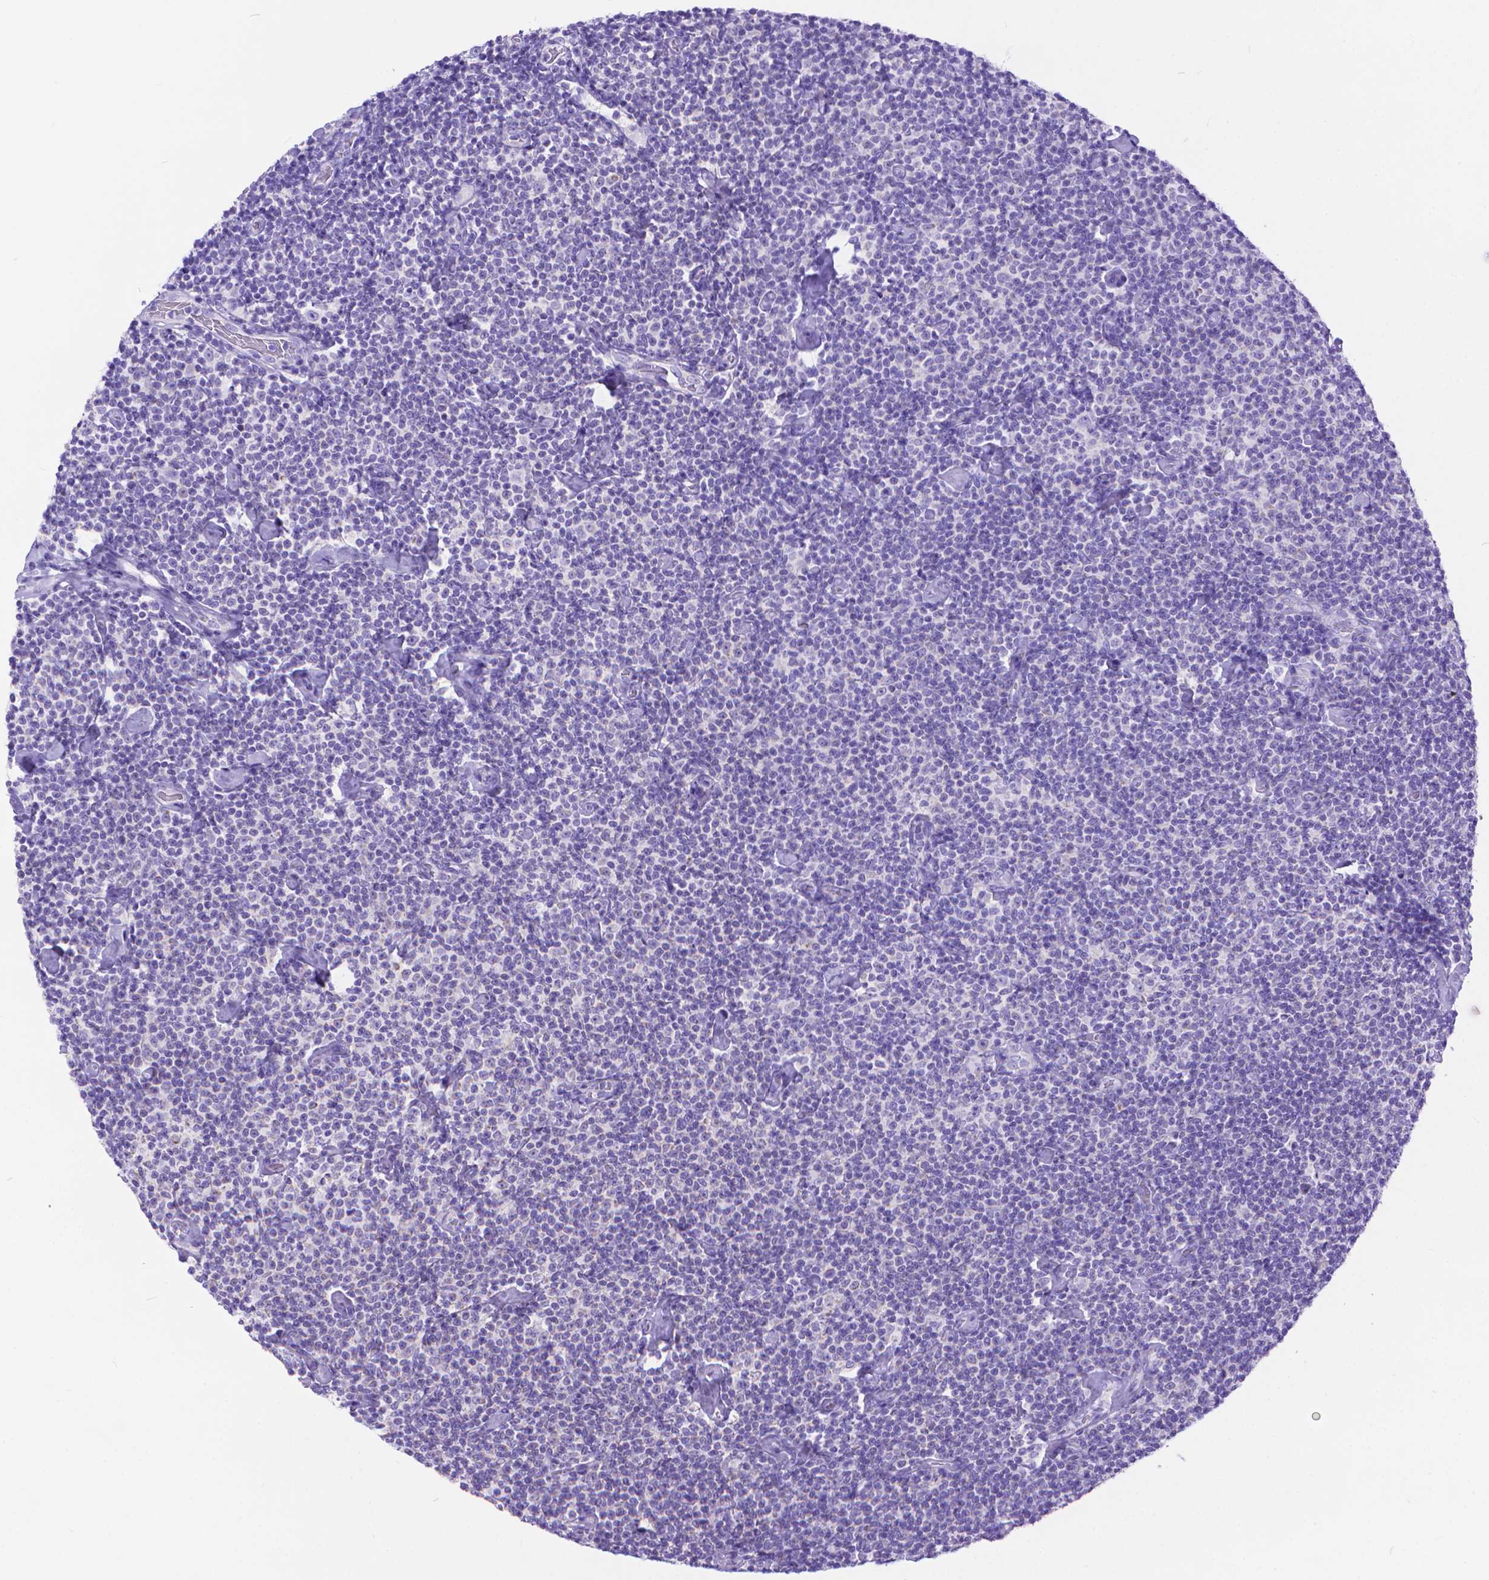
{"staining": {"intensity": "negative", "quantity": "none", "location": "none"}, "tissue": "lymphoma", "cell_type": "Tumor cells", "image_type": "cancer", "snomed": [{"axis": "morphology", "description": "Malignant lymphoma, non-Hodgkin's type, Low grade"}, {"axis": "topography", "description": "Lymph node"}], "caption": "Micrograph shows no significant protein staining in tumor cells of lymphoma. (Brightfield microscopy of DAB (3,3'-diaminobenzidine) immunohistochemistry (IHC) at high magnification).", "gene": "DHRS2", "patient": {"sex": "male", "age": 81}}